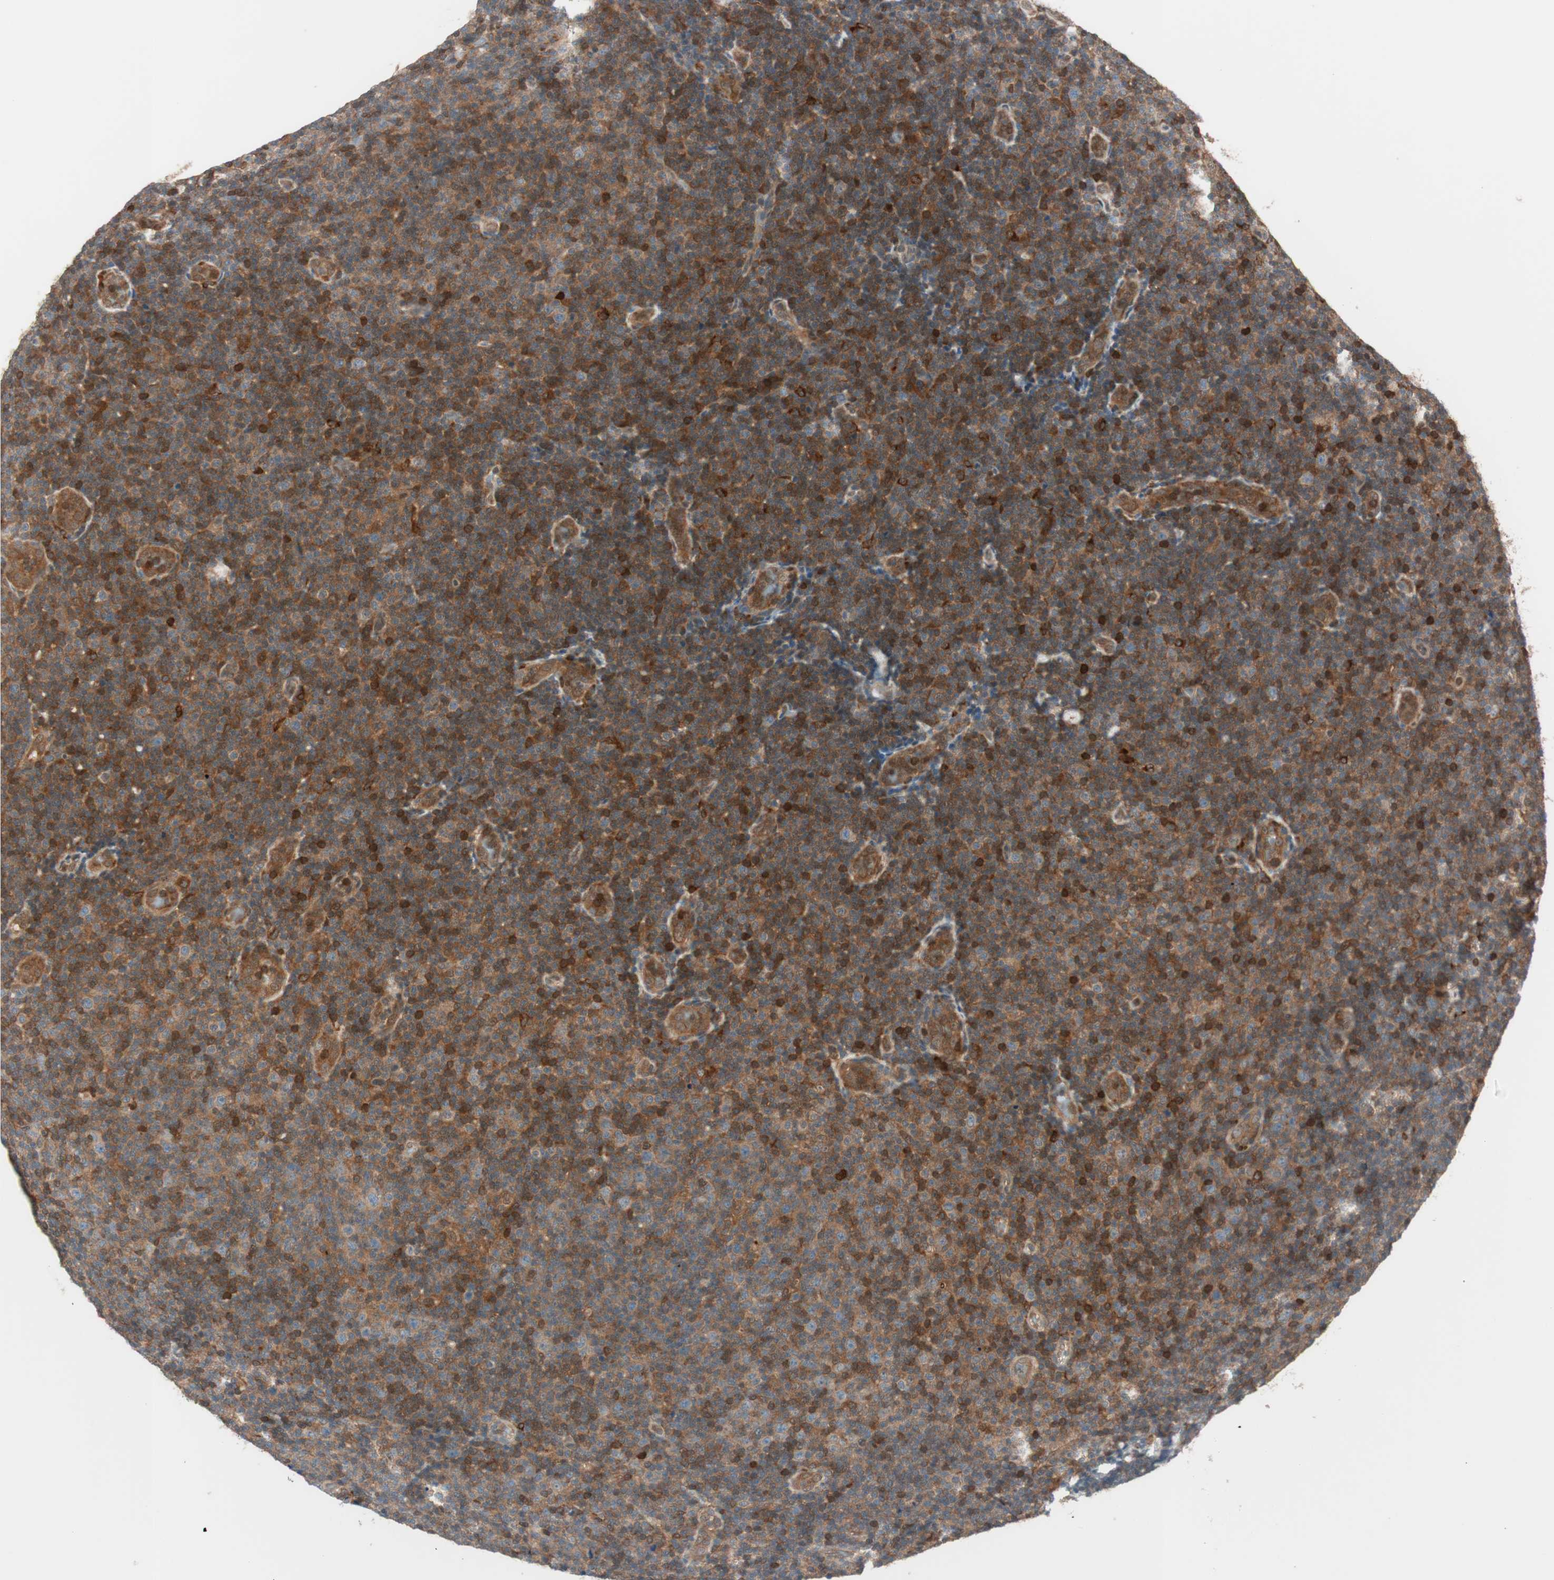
{"staining": {"intensity": "moderate", "quantity": ">75%", "location": "cytoplasmic/membranous"}, "tissue": "lymphoma", "cell_type": "Tumor cells", "image_type": "cancer", "snomed": [{"axis": "morphology", "description": "Malignant lymphoma, non-Hodgkin's type, Low grade"}, {"axis": "topography", "description": "Lymph node"}], "caption": "Immunohistochemistry (IHC) (DAB) staining of malignant lymphoma, non-Hodgkin's type (low-grade) displays moderate cytoplasmic/membranous protein positivity in approximately >75% of tumor cells.", "gene": "GALT", "patient": {"sex": "male", "age": 83}}